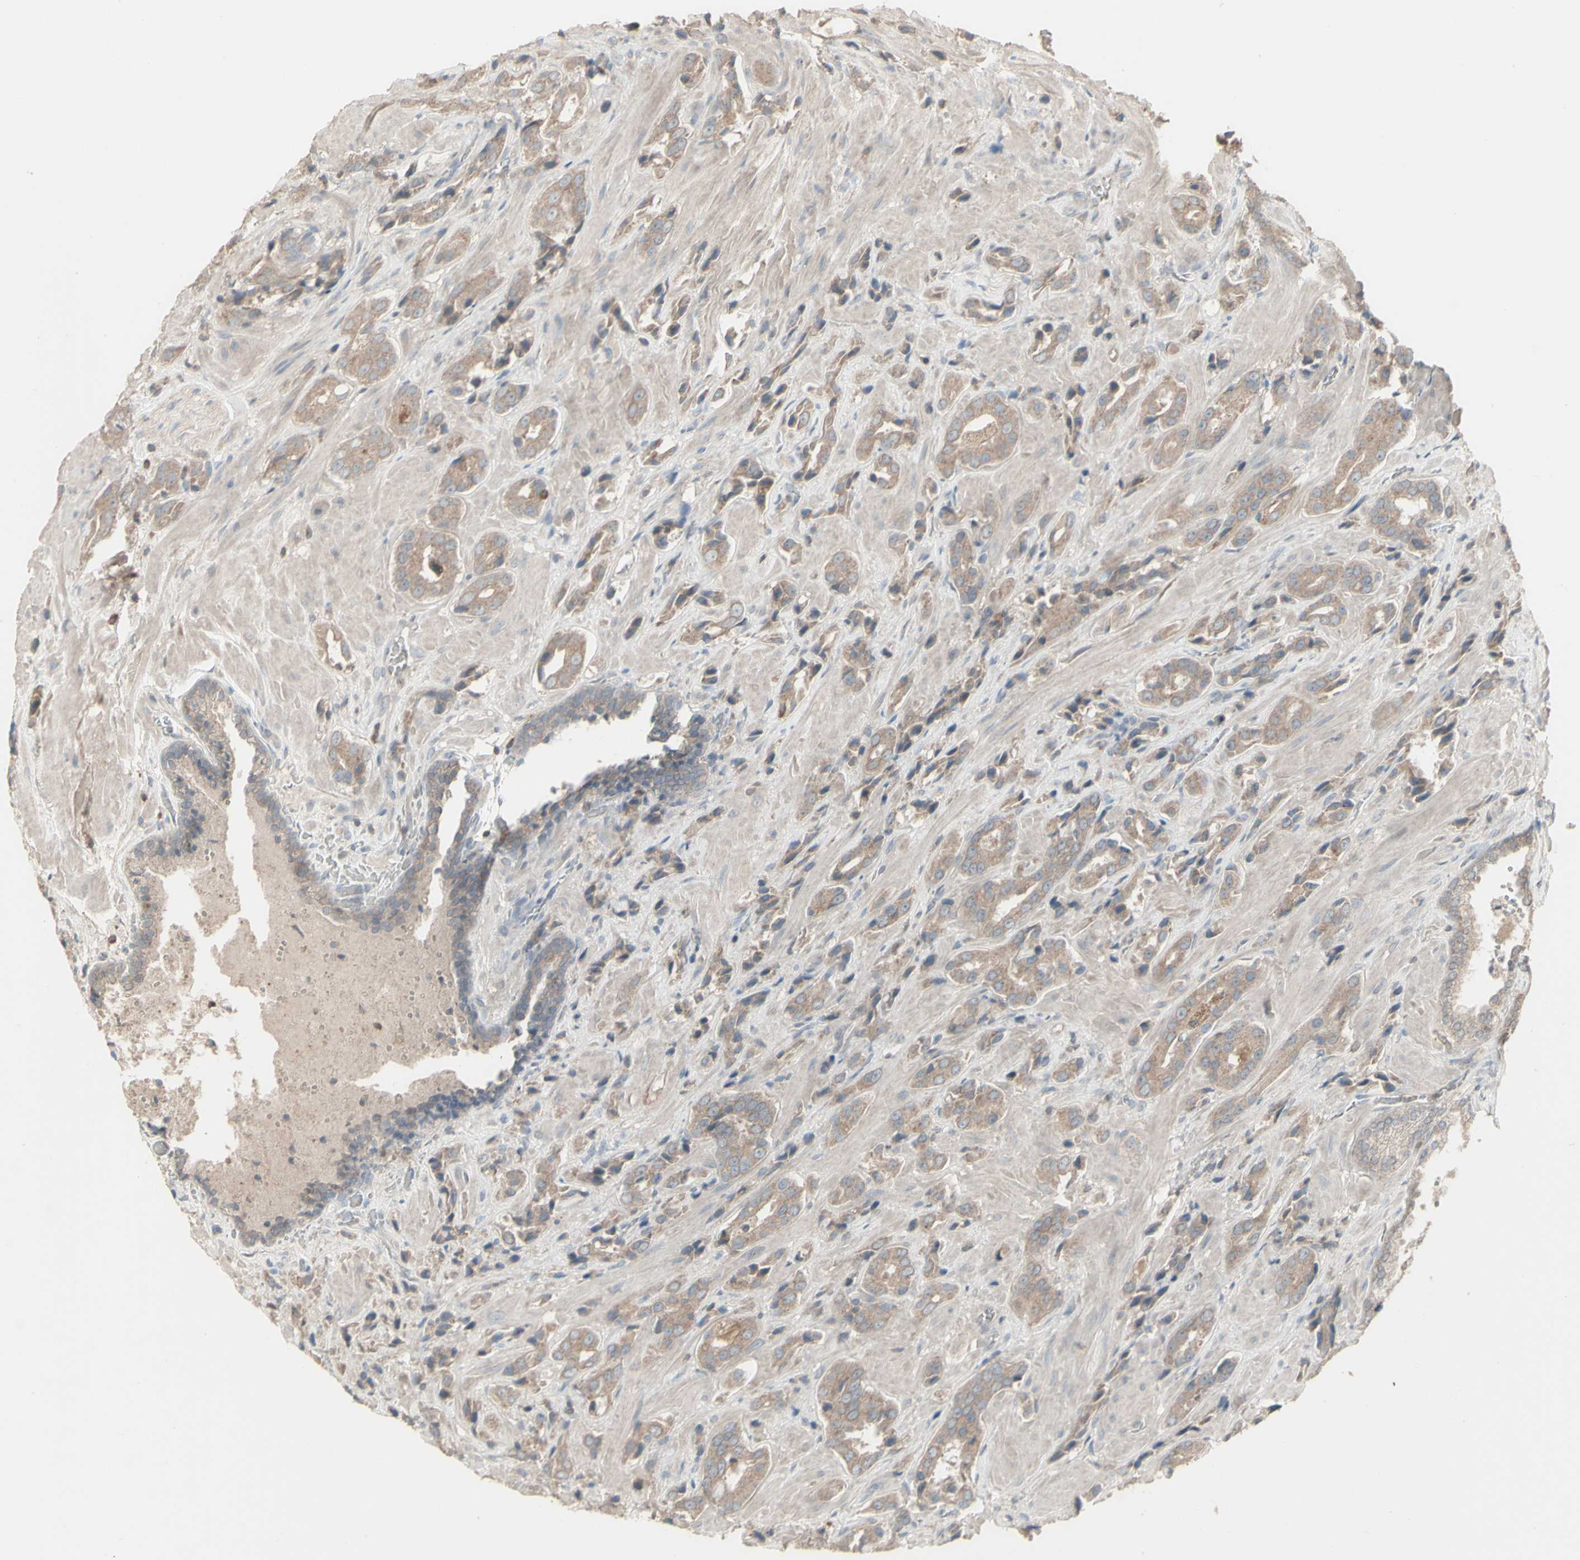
{"staining": {"intensity": "weak", "quantity": ">75%", "location": "cytoplasmic/membranous"}, "tissue": "prostate cancer", "cell_type": "Tumor cells", "image_type": "cancer", "snomed": [{"axis": "morphology", "description": "Adenocarcinoma, High grade"}, {"axis": "topography", "description": "Prostate"}], "caption": "Immunohistochemistry photomicrograph of adenocarcinoma (high-grade) (prostate) stained for a protein (brown), which reveals low levels of weak cytoplasmic/membranous positivity in approximately >75% of tumor cells.", "gene": "CSK", "patient": {"sex": "male", "age": 64}}